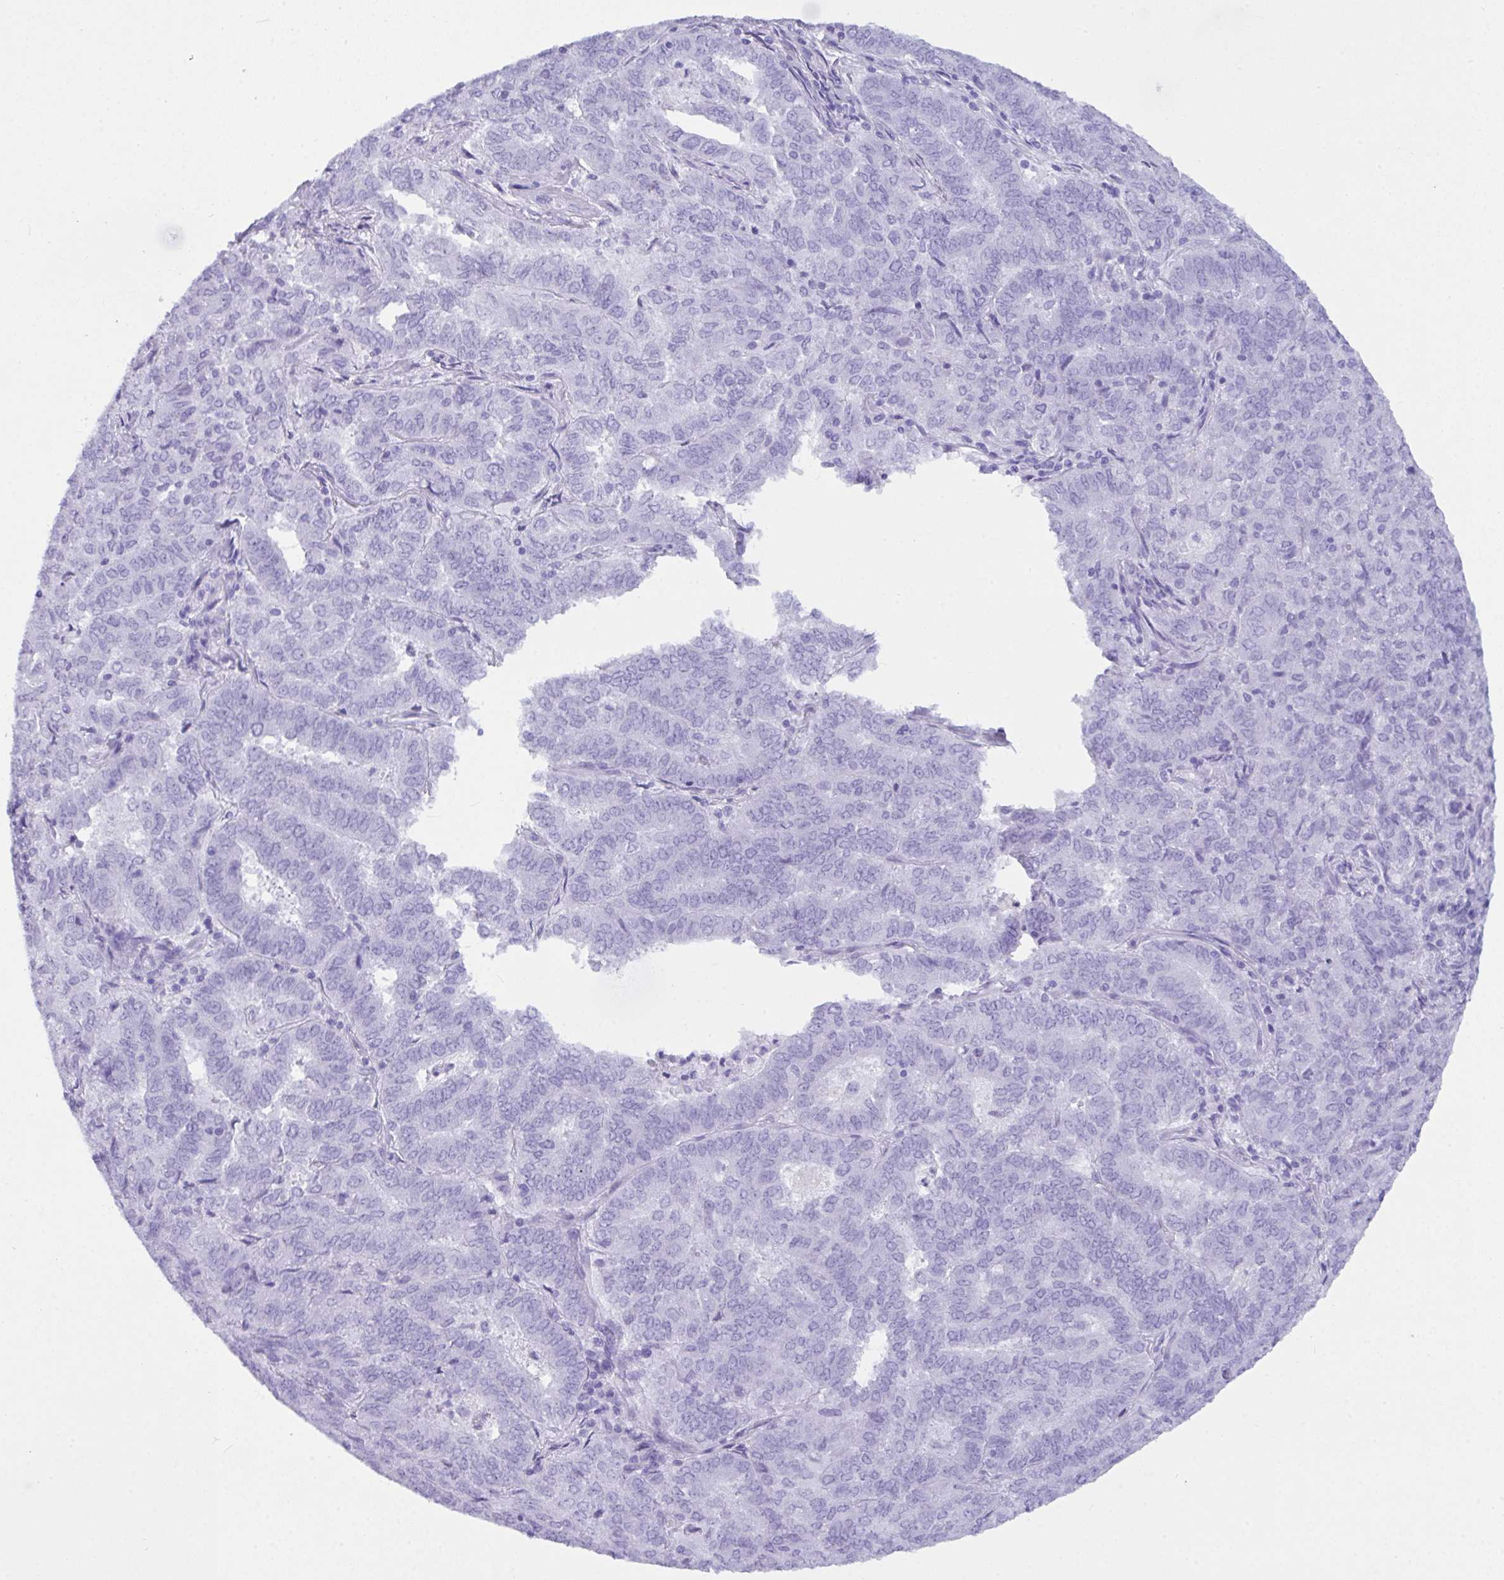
{"staining": {"intensity": "negative", "quantity": "none", "location": "none"}, "tissue": "endometrial cancer", "cell_type": "Tumor cells", "image_type": "cancer", "snomed": [{"axis": "morphology", "description": "Adenocarcinoma, NOS"}, {"axis": "topography", "description": "Endometrium"}], "caption": "Protein analysis of adenocarcinoma (endometrial) shows no significant staining in tumor cells.", "gene": "BEST4", "patient": {"sex": "female", "age": 72}}